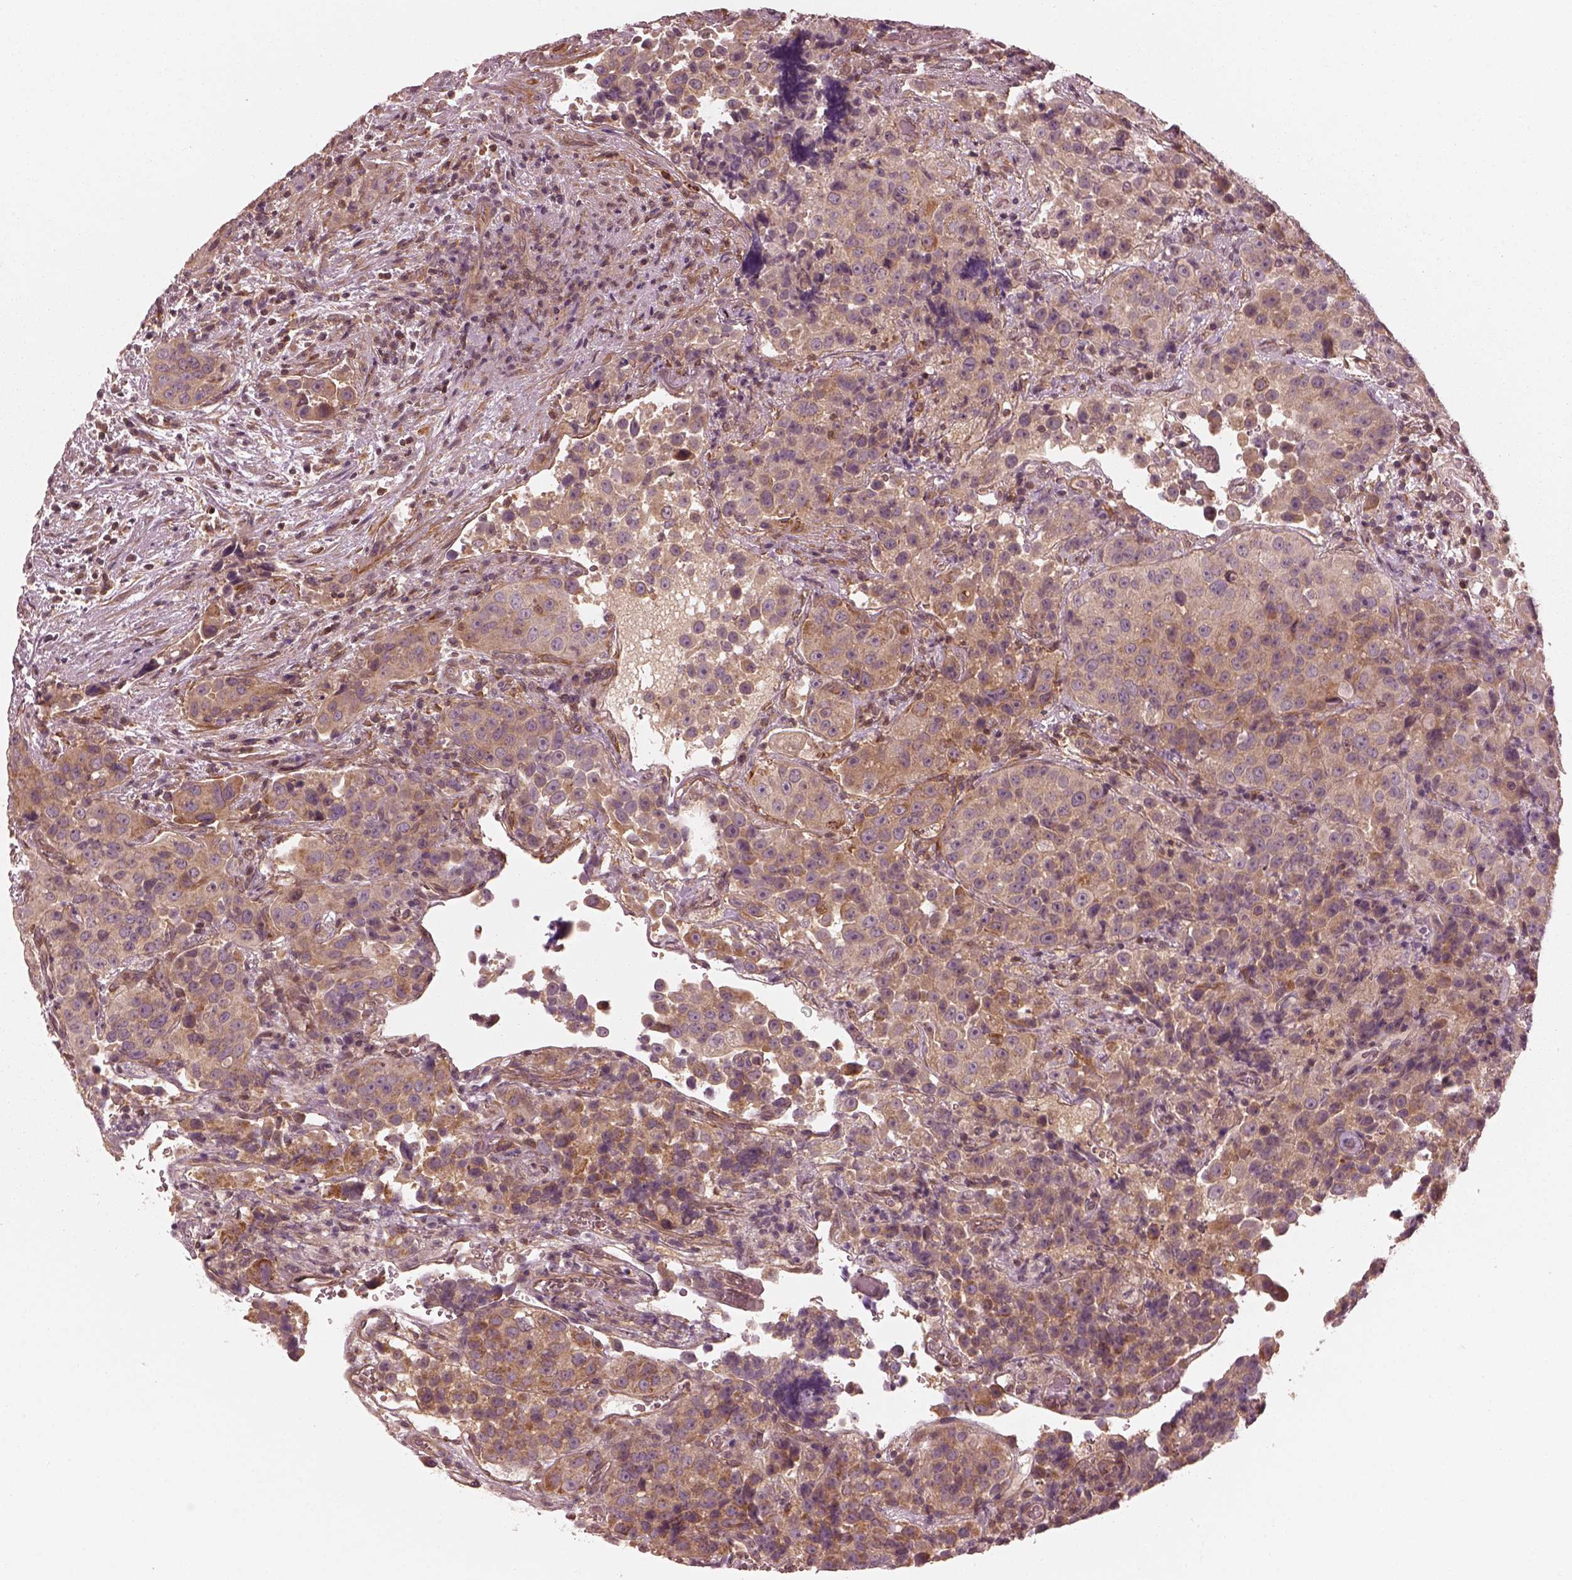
{"staining": {"intensity": "weak", "quantity": ">75%", "location": "cytoplasmic/membranous"}, "tissue": "urothelial cancer", "cell_type": "Tumor cells", "image_type": "cancer", "snomed": [{"axis": "morphology", "description": "Urothelial carcinoma, NOS"}, {"axis": "topography", "description": "Urinary bladder"}], "caption": "Transitional cell carcinoma tissue reveals weak cytoplasmic/membranous positivity in about >75% of tumor cells, visualized by immunohistochemistry.", "gene": "FAM107B", "patient": {"sex": "male", "age": 52}}